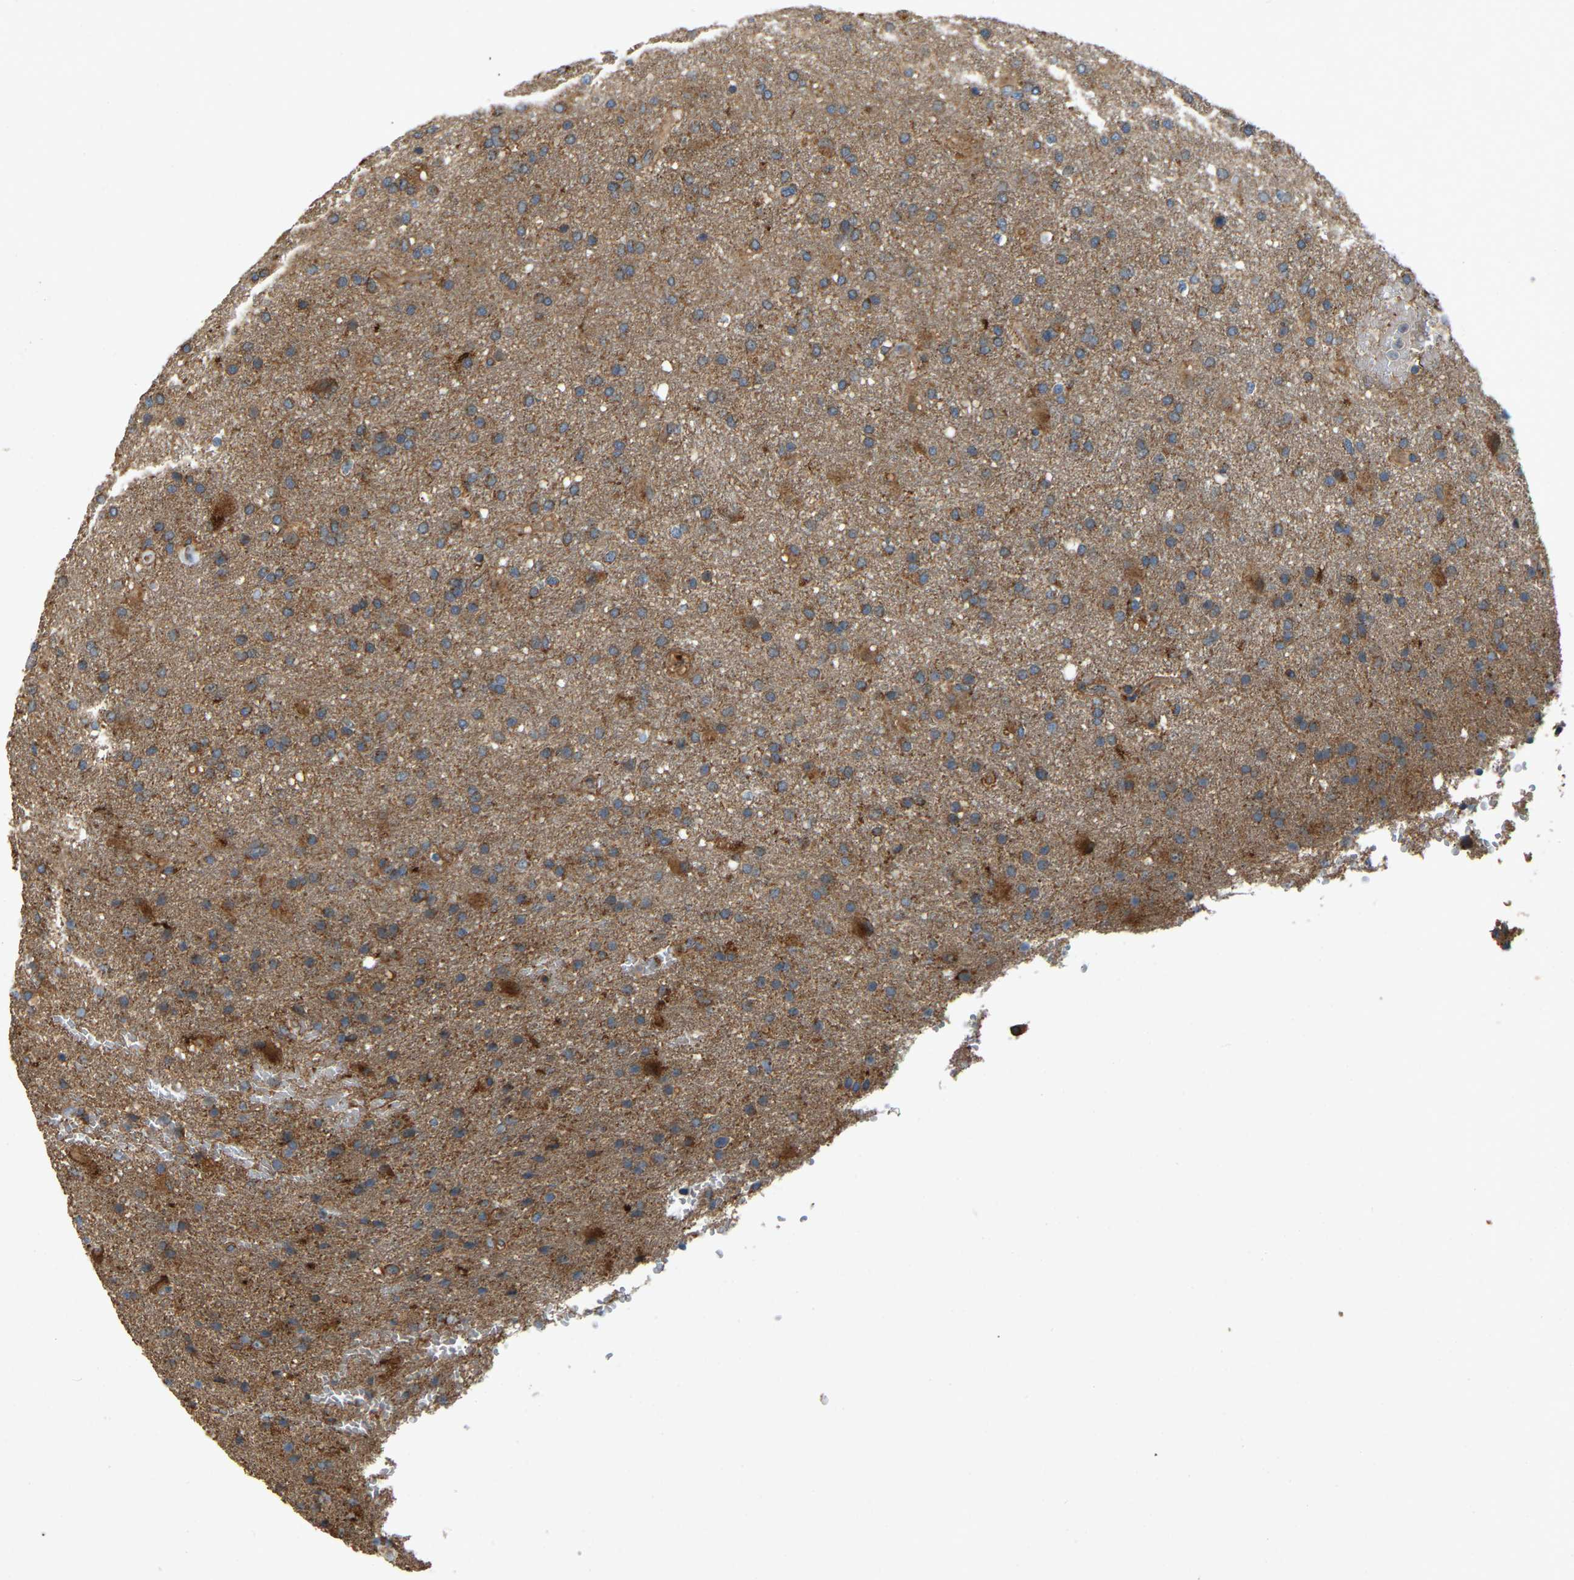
{"staining": {"intensity": "moderate", "quantity": ">75%", "location": "cytoplasmic/membranous"}, "tissue": "glioma", "cell_type": "Tumor cells", "image_type": "cancer", "snomed": [{"axis": "morphology", "description": "Glioma, malignant, High grade"}, {"axis": "topography", "description": "Brain"}], "caption": "DAB (3,3'-diaminobenzidine) immunohistochemical staining of glioma demonstrates moderate cytoplasmic/membranous protein staining in approximately >75% of tumor cells. Using DAB (brown) and hematoxylin (blue) stains, captured at high magnification using brightfield microscopy.", "gene": "SAMD9L", "patient": {"sex": "male", "age": 72}}